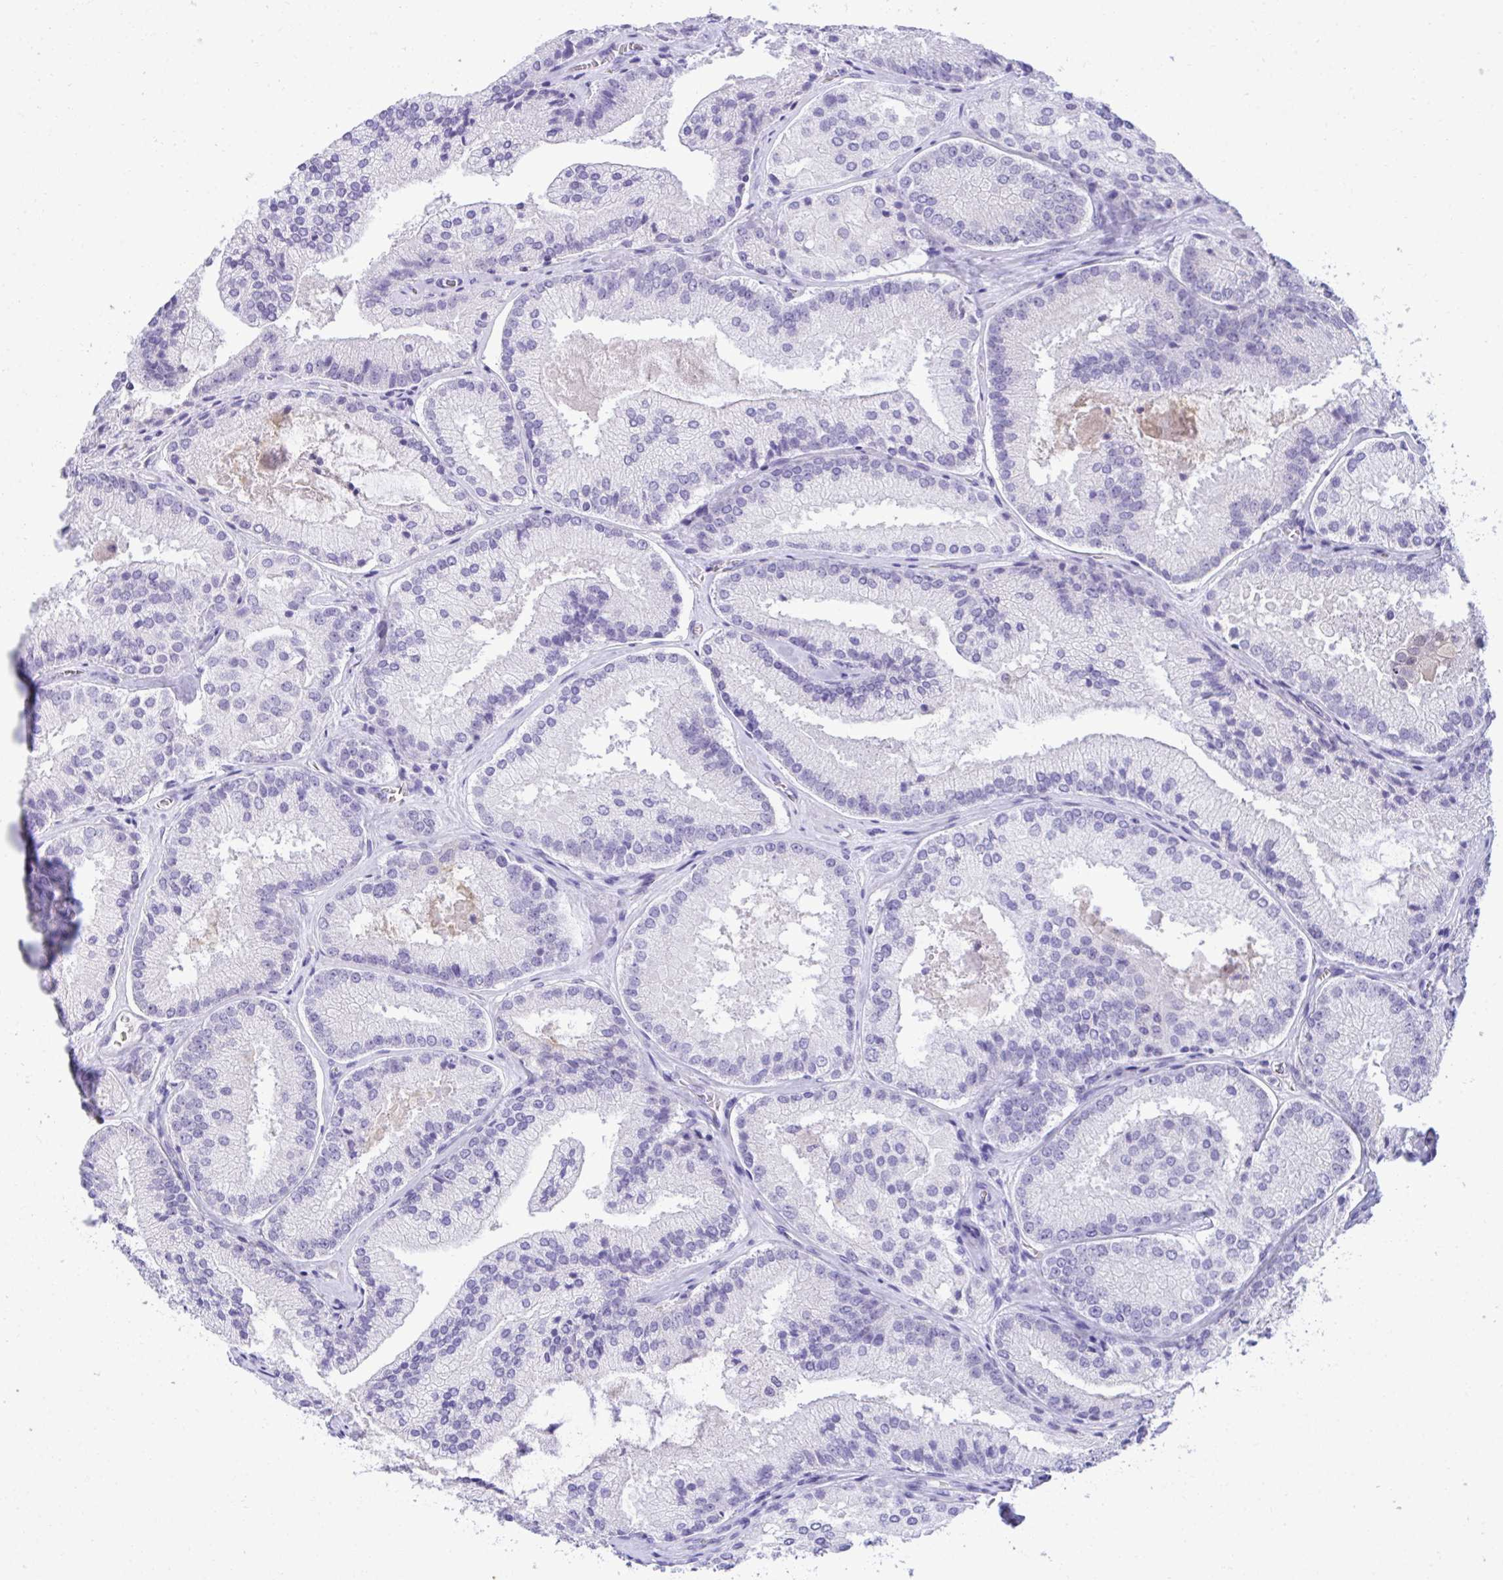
{"staining": {"intensity": "negative", "quantity": "none", "location": "none"}, "tissue": "prostate cancer", "cell_type": "Tumor cells", "image_type": "cancer", "snomed": [{"axis": "morphology", "description": "Adenocarcinoma, High grade"}, {"axis": "topography", "description": "Prostate"}], "caption": "Tumor cells show no significant protein positivity in prostate cancer. Nuclei are stained in blue.", "gene": "PGM2L1", "patient": {"sex": "male", "age": 73}}